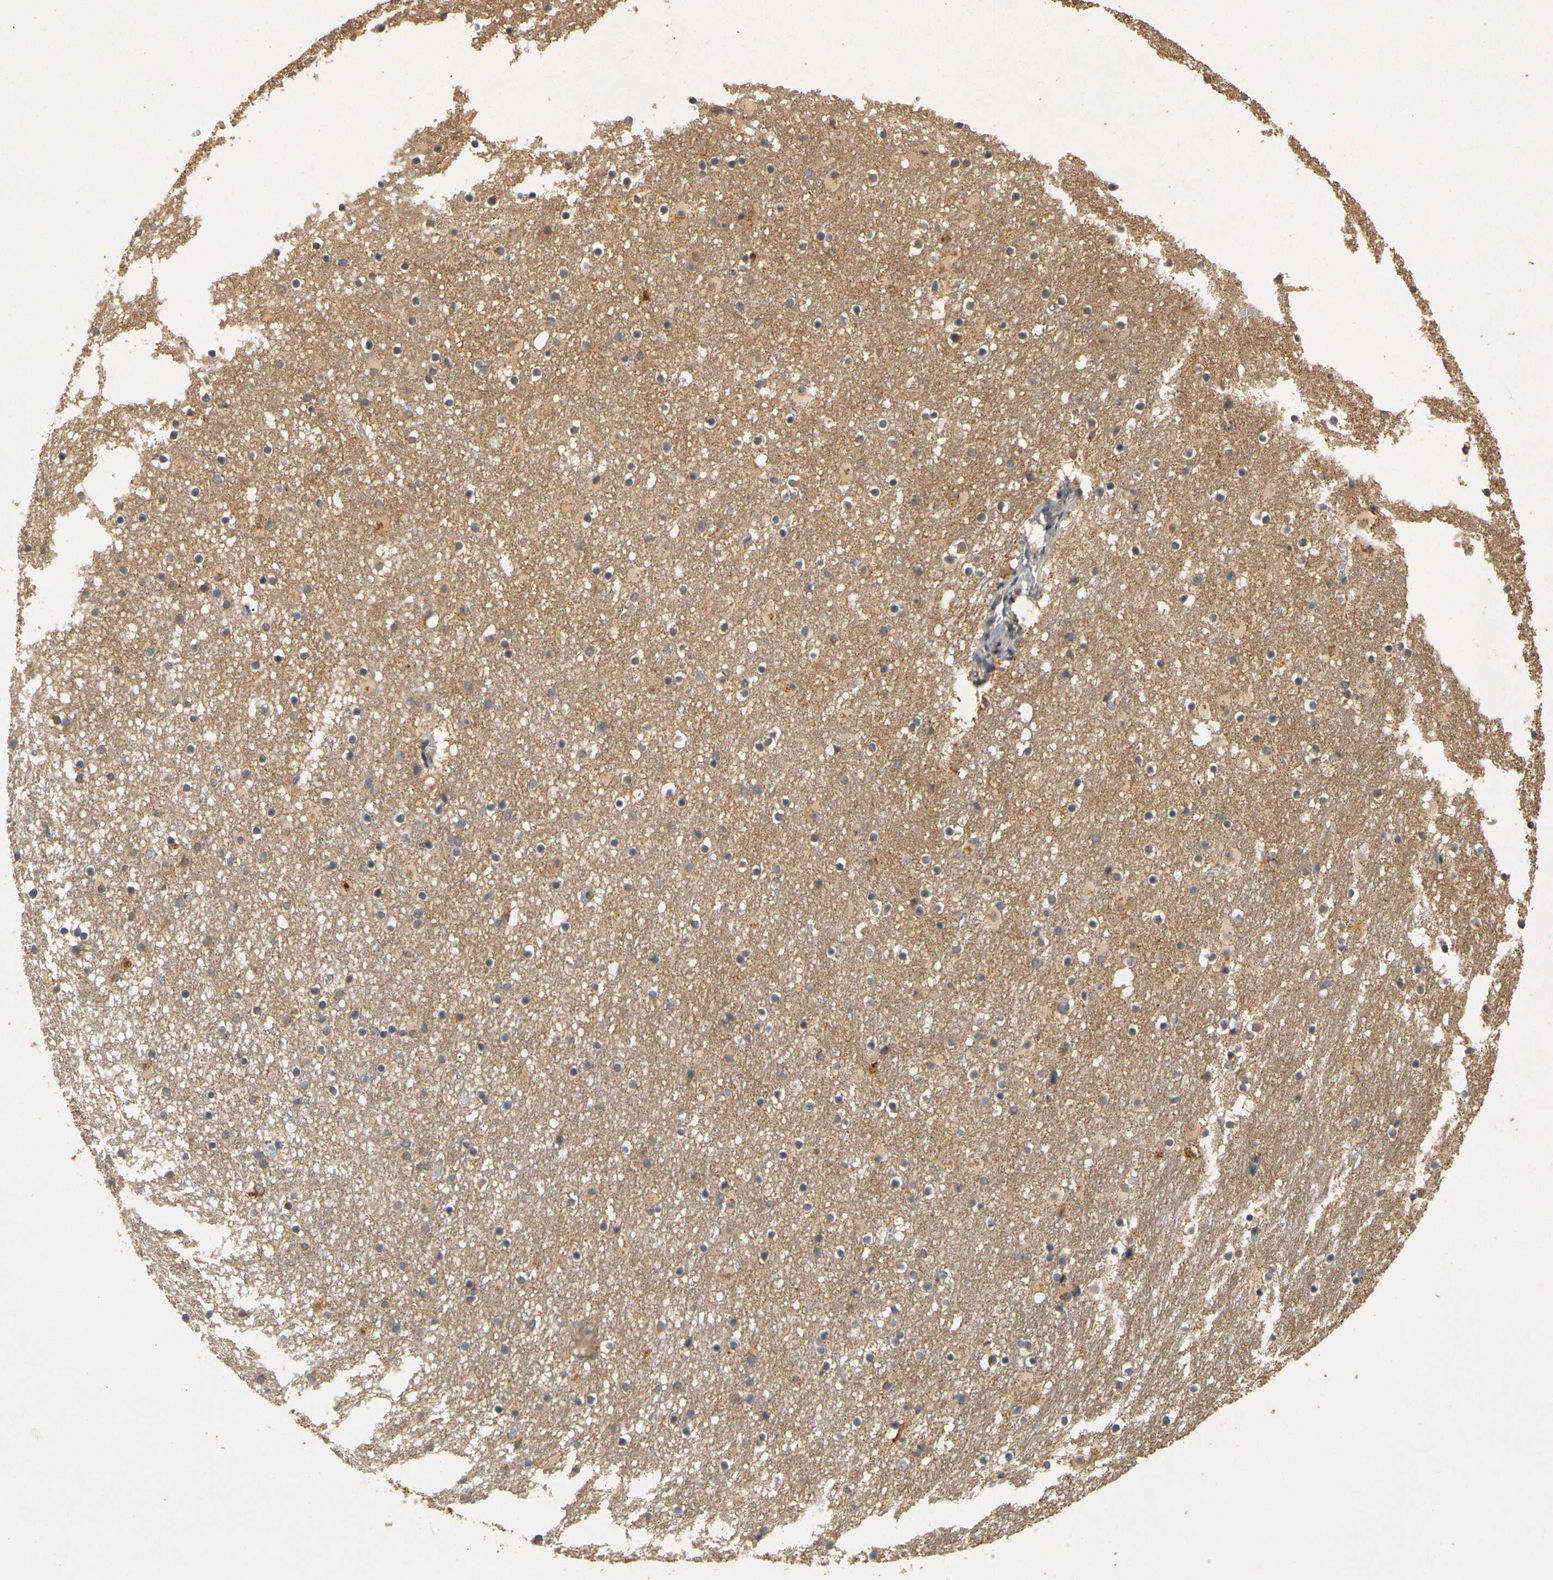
{"staining": {"intensity": "moderate", "quantity": "<25%", "location": "cytoplasmic/membranous"}, "tissue": "caudate", "cell_type": "Glial cells", "image_type": "normal", "snomed": [{"axis": "morphology", "description": "Normal tissue, NOS"}, {"axis": "topography", "description": "Lateral ventricle wall"}], "caption": "Glial cells reveal low levels of moderate cytoplasmic/membranous positivity in approximately <25% of cells in benign human caudate.", "gene": "GDAP1", "patient": {"sex": "male", "age": 45}}